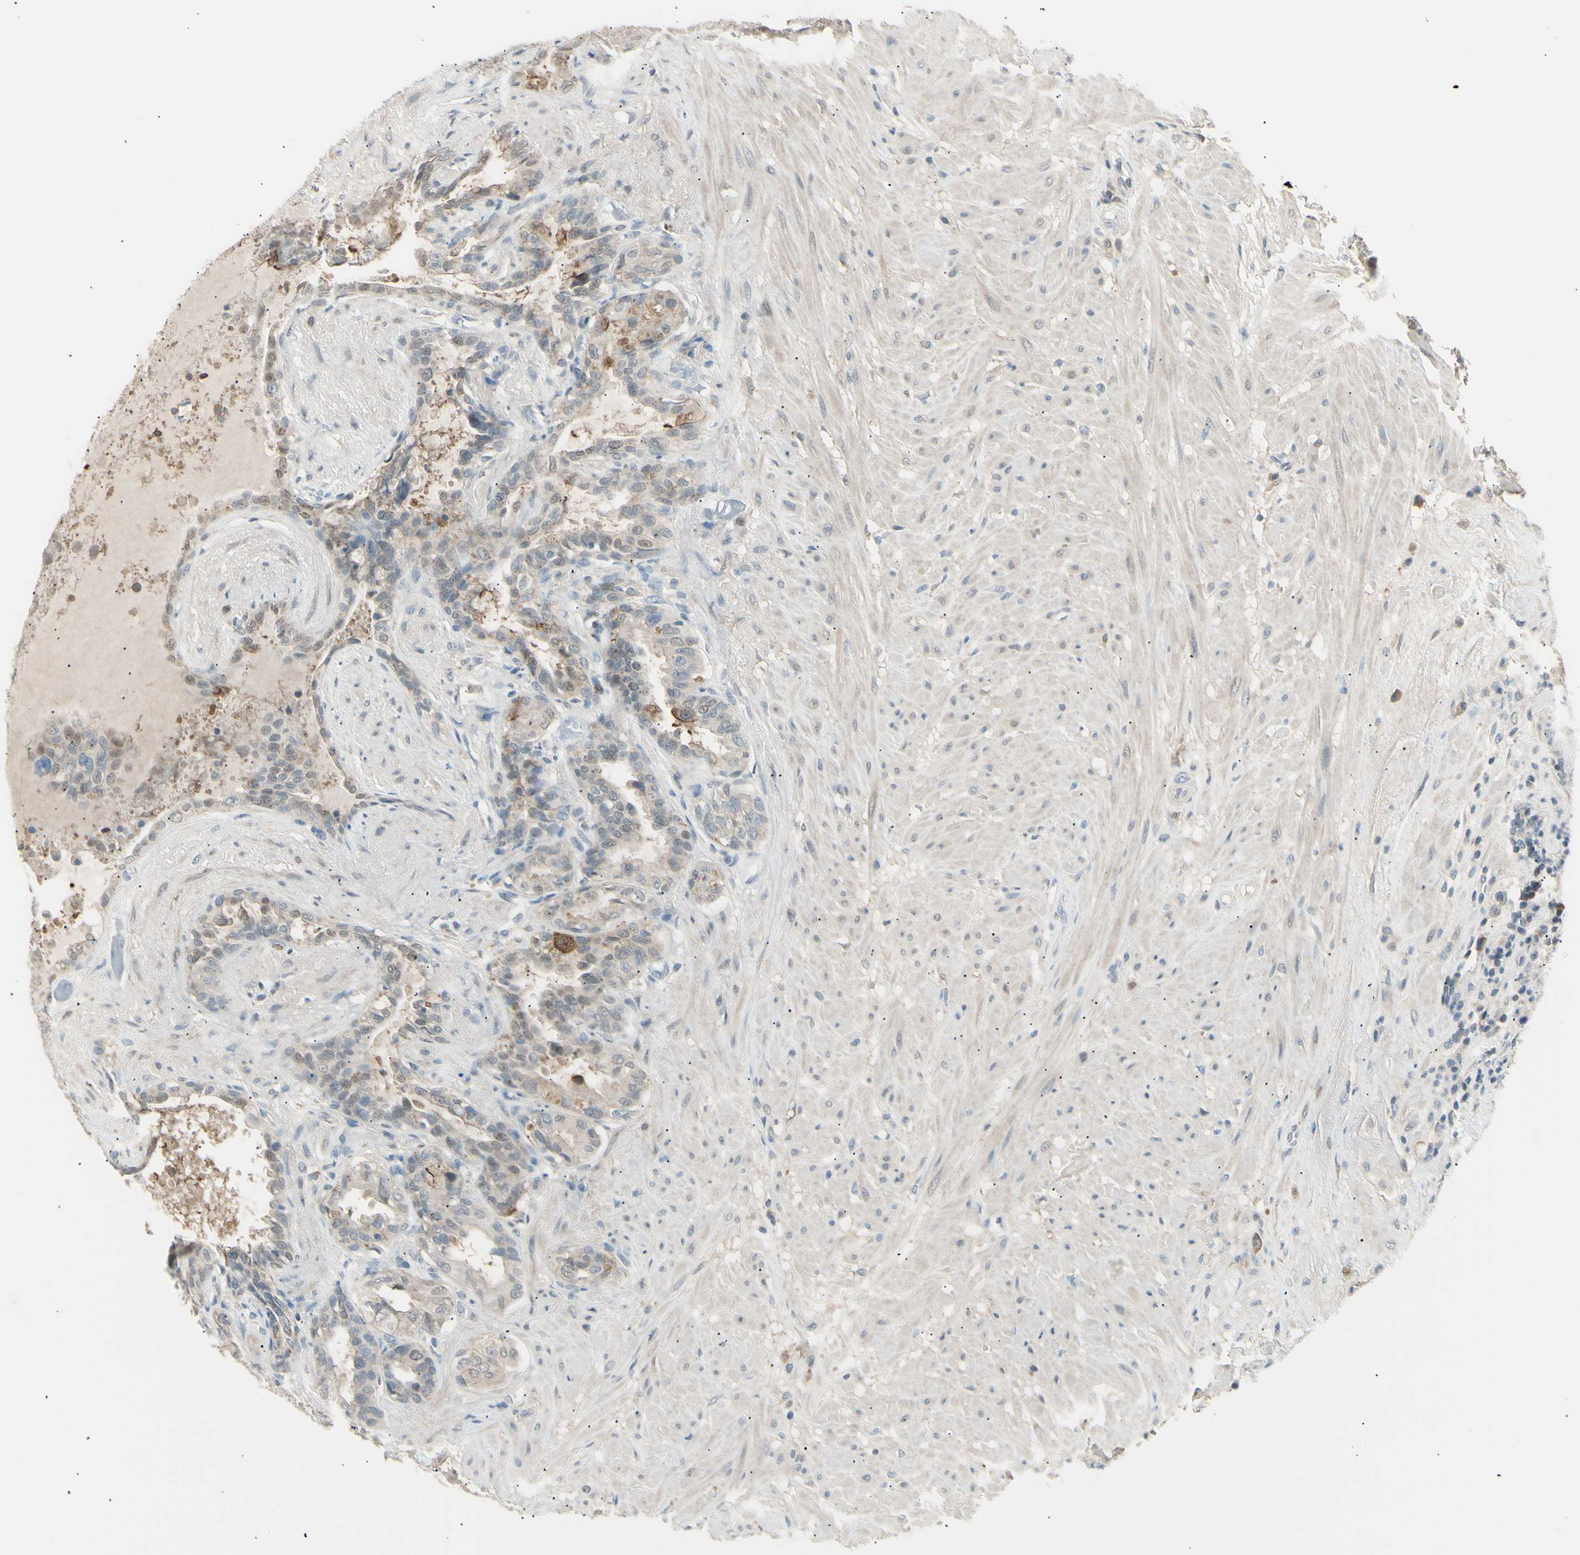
{"staining": {"intensity": "weak", "quantity": "<25%", "location": "cytoplasmic/membranous"}, "tissue": "seminal vesicle", "cell_type": "Glandular cells", "image_type": "normal", "snomed": [{"axis": "morphology", "description": "Normal tissue, NOS"}, {"axis": "topography", "description": "Seminal veicle"}], "caption": "An IHC photomicrograph of normal seminal vesicle is shown. There is no staining in glandular cells of seminal vesicle.", "gene": "LHPP", "patient": {"sex": "male", "age": 61}}